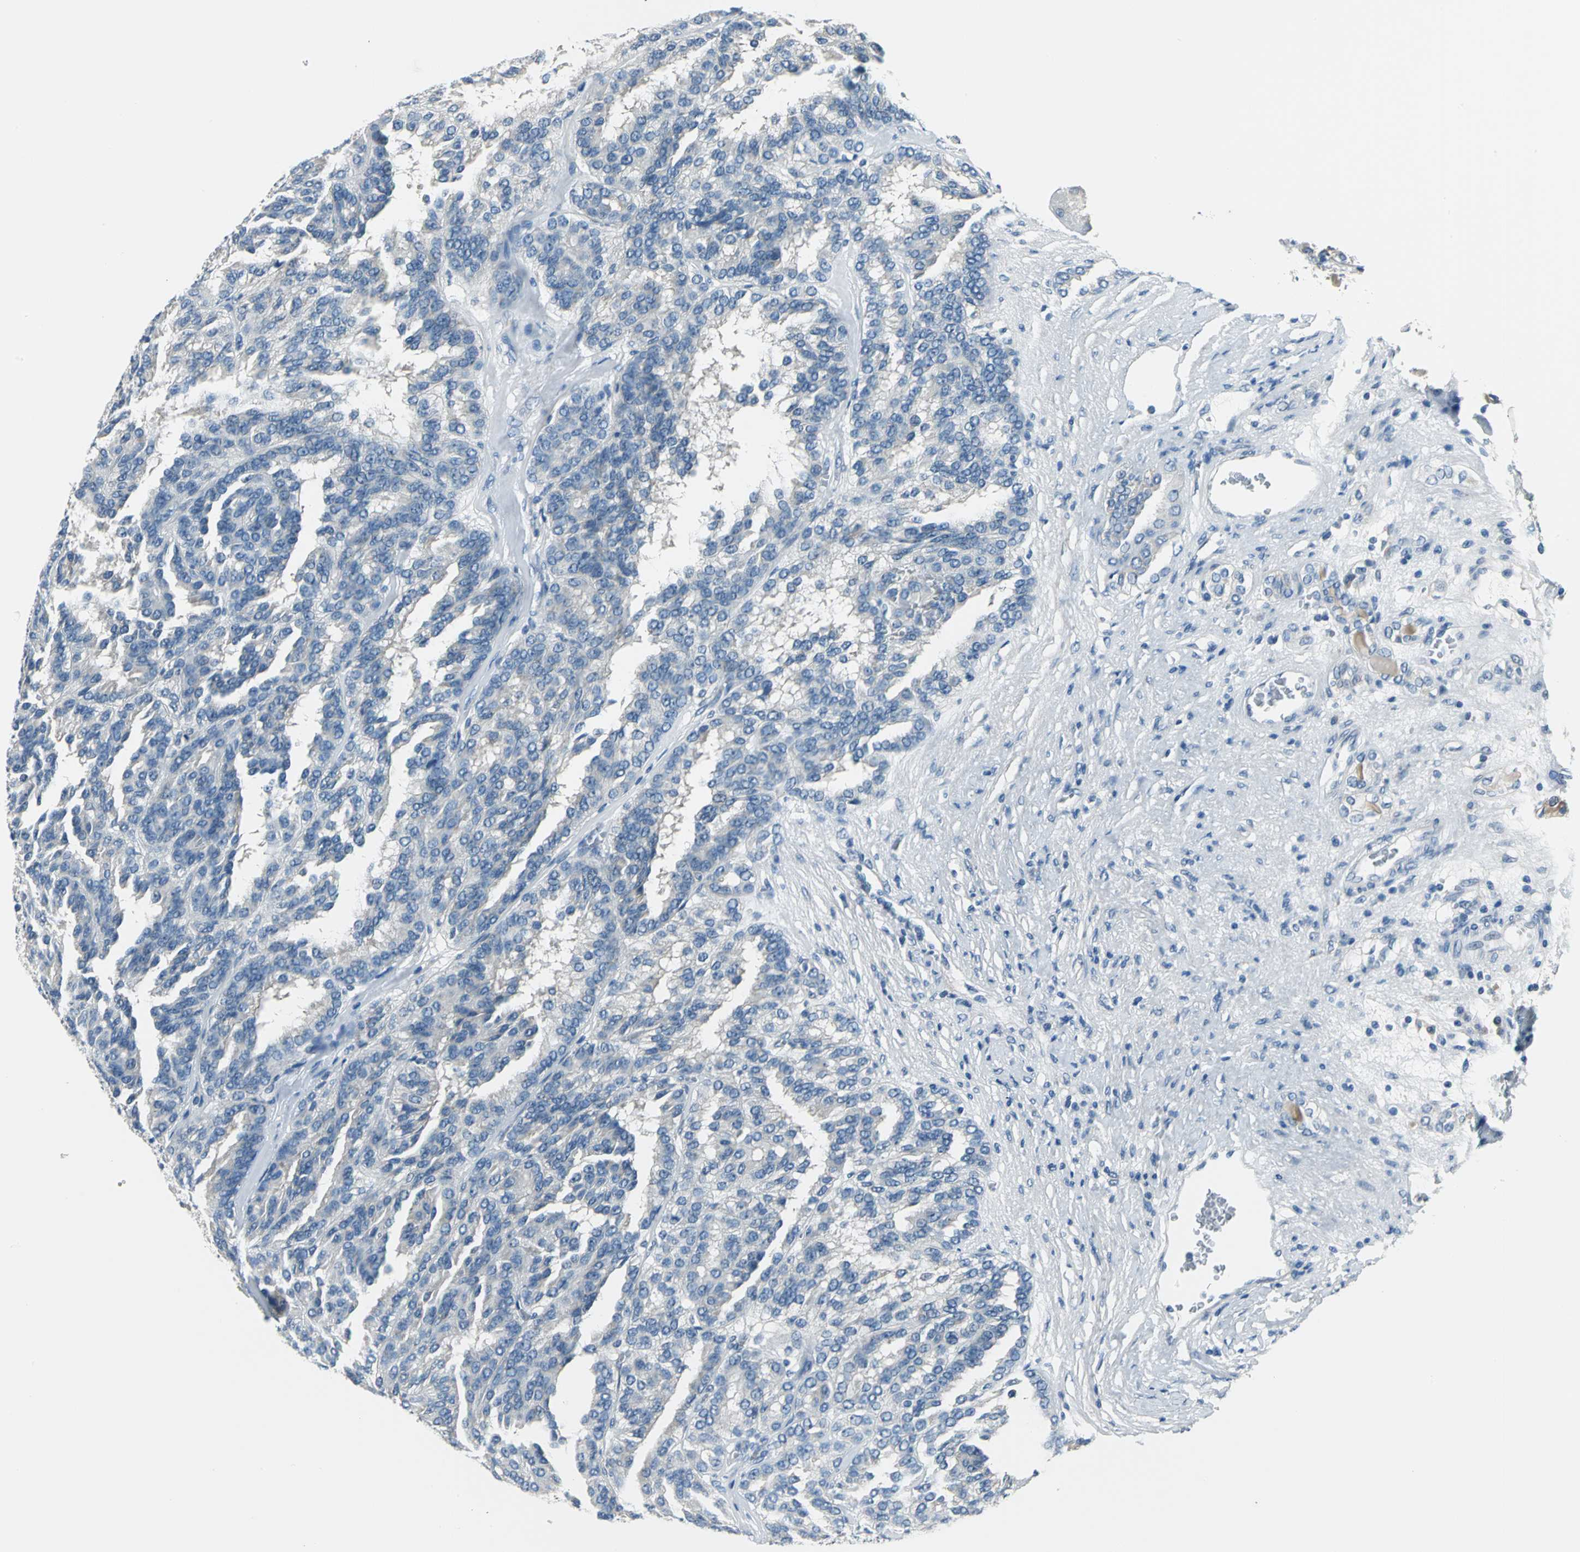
{"staining": {"intensity": "negative", "quantity": "none", "location": "none"}, "tissue": "renal cancer", "cell_type": "Tumor cells", "image_type": "cancer", "snomed": [{"axis": "morphology", "description": "Adenocarcinoma, NOS"}, {"axis": "topography", "description": "Kidney"}], "caption": "Tumor cells show no significant protein staining in renal cancer (adenocarcinoma).", "gene": "ZNF415", "patient": {"sex": "male", "age": 46}}